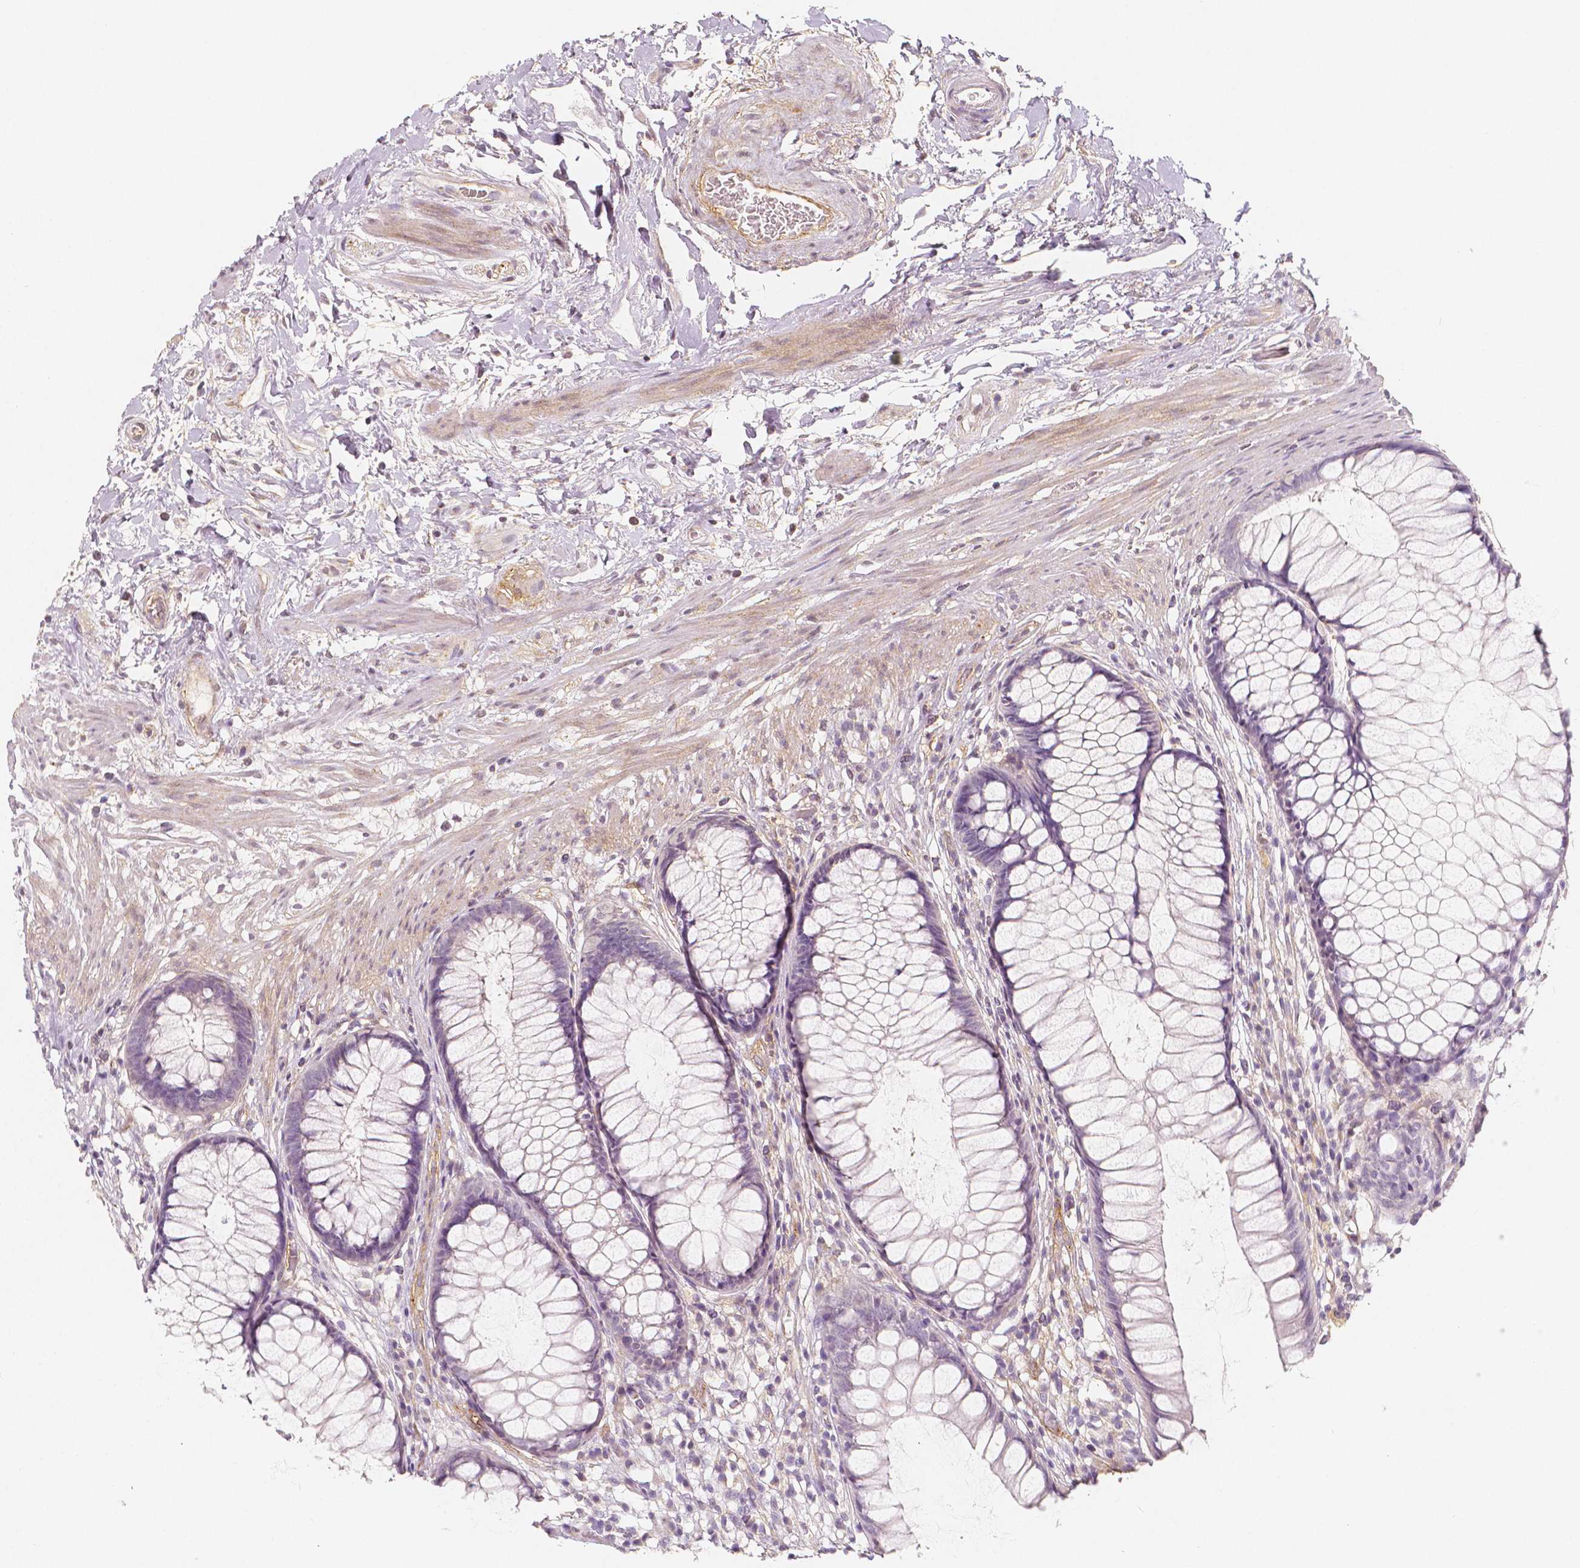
{"staining": {"intensity": "negative", "quantity": "none", "location": "none"}, "tissue": "rectum", "cell_type": "Glandular cells", "image_type": "normal", "snomed": [{"axis": "morphology", "description": "Normal tissue, NOS"}, {"axis": "topography", "description": "Smooth muscle"}, {"axis": "topography", "description": "Rectum"}], "caption": "Glandular cells show no significant protein staining in benign rectum. Nuclei are stained in blue.", "gene": "THY1", "patient": {"sex": "male", "age": 53}}